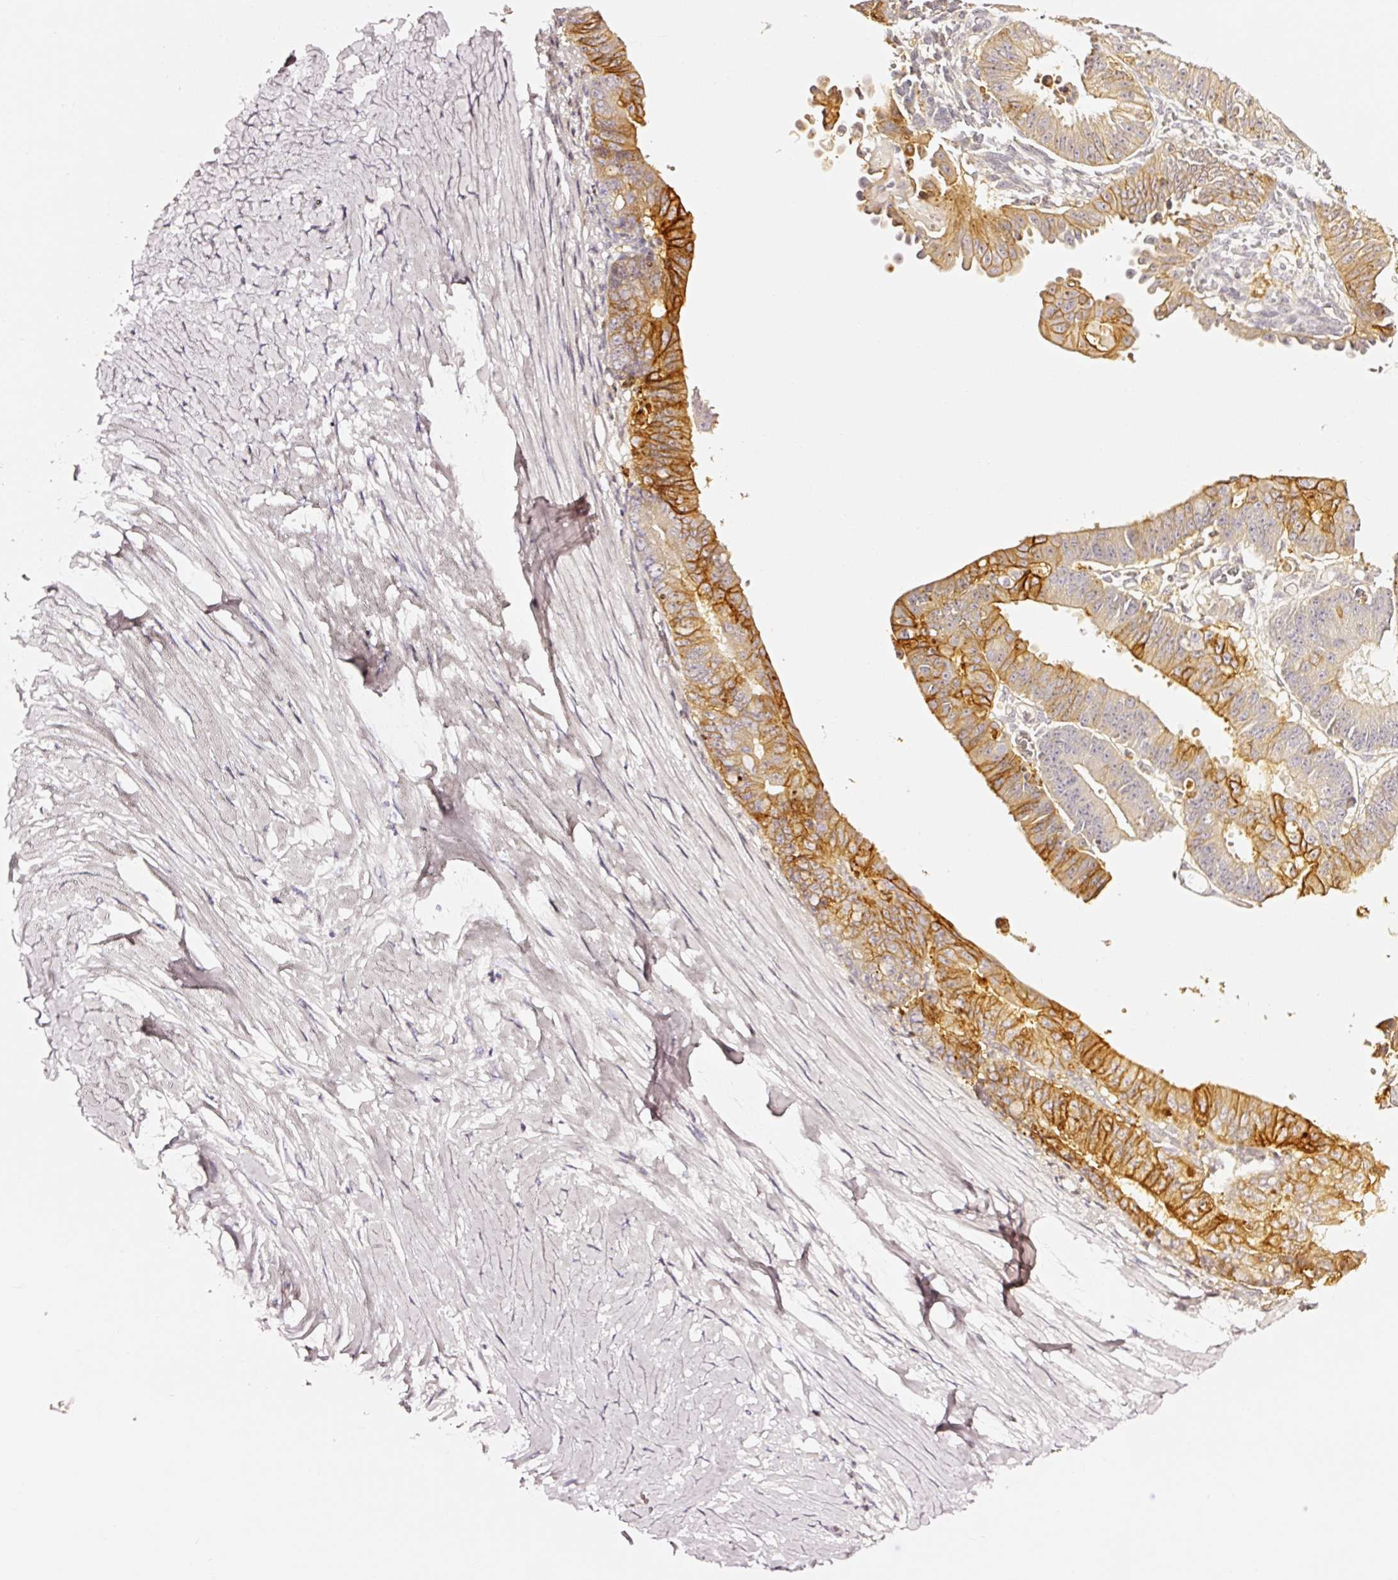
{"staining": {"intensity": "strong", "quantity": "25%-75%", "location": "cytoplasmic/membranous"}, "tissue": "ovarian cancer", "cell_type": "Tumor cells", "image_type": "cancer", "snomed": [{"axis": "morphology", "description": "Carcinoma, endometroid"}, {"axis": "topography", "description": "Ovary"}], "caption": "Ovarian endometroid carcinoma was stained to show a protein in brown. There is high levels of strong cytoplasmic/membranous expression in approximately 25%-75% of tumor cells.", "gene": "CD47", "patient": {"sex": "female", "age": 42}}